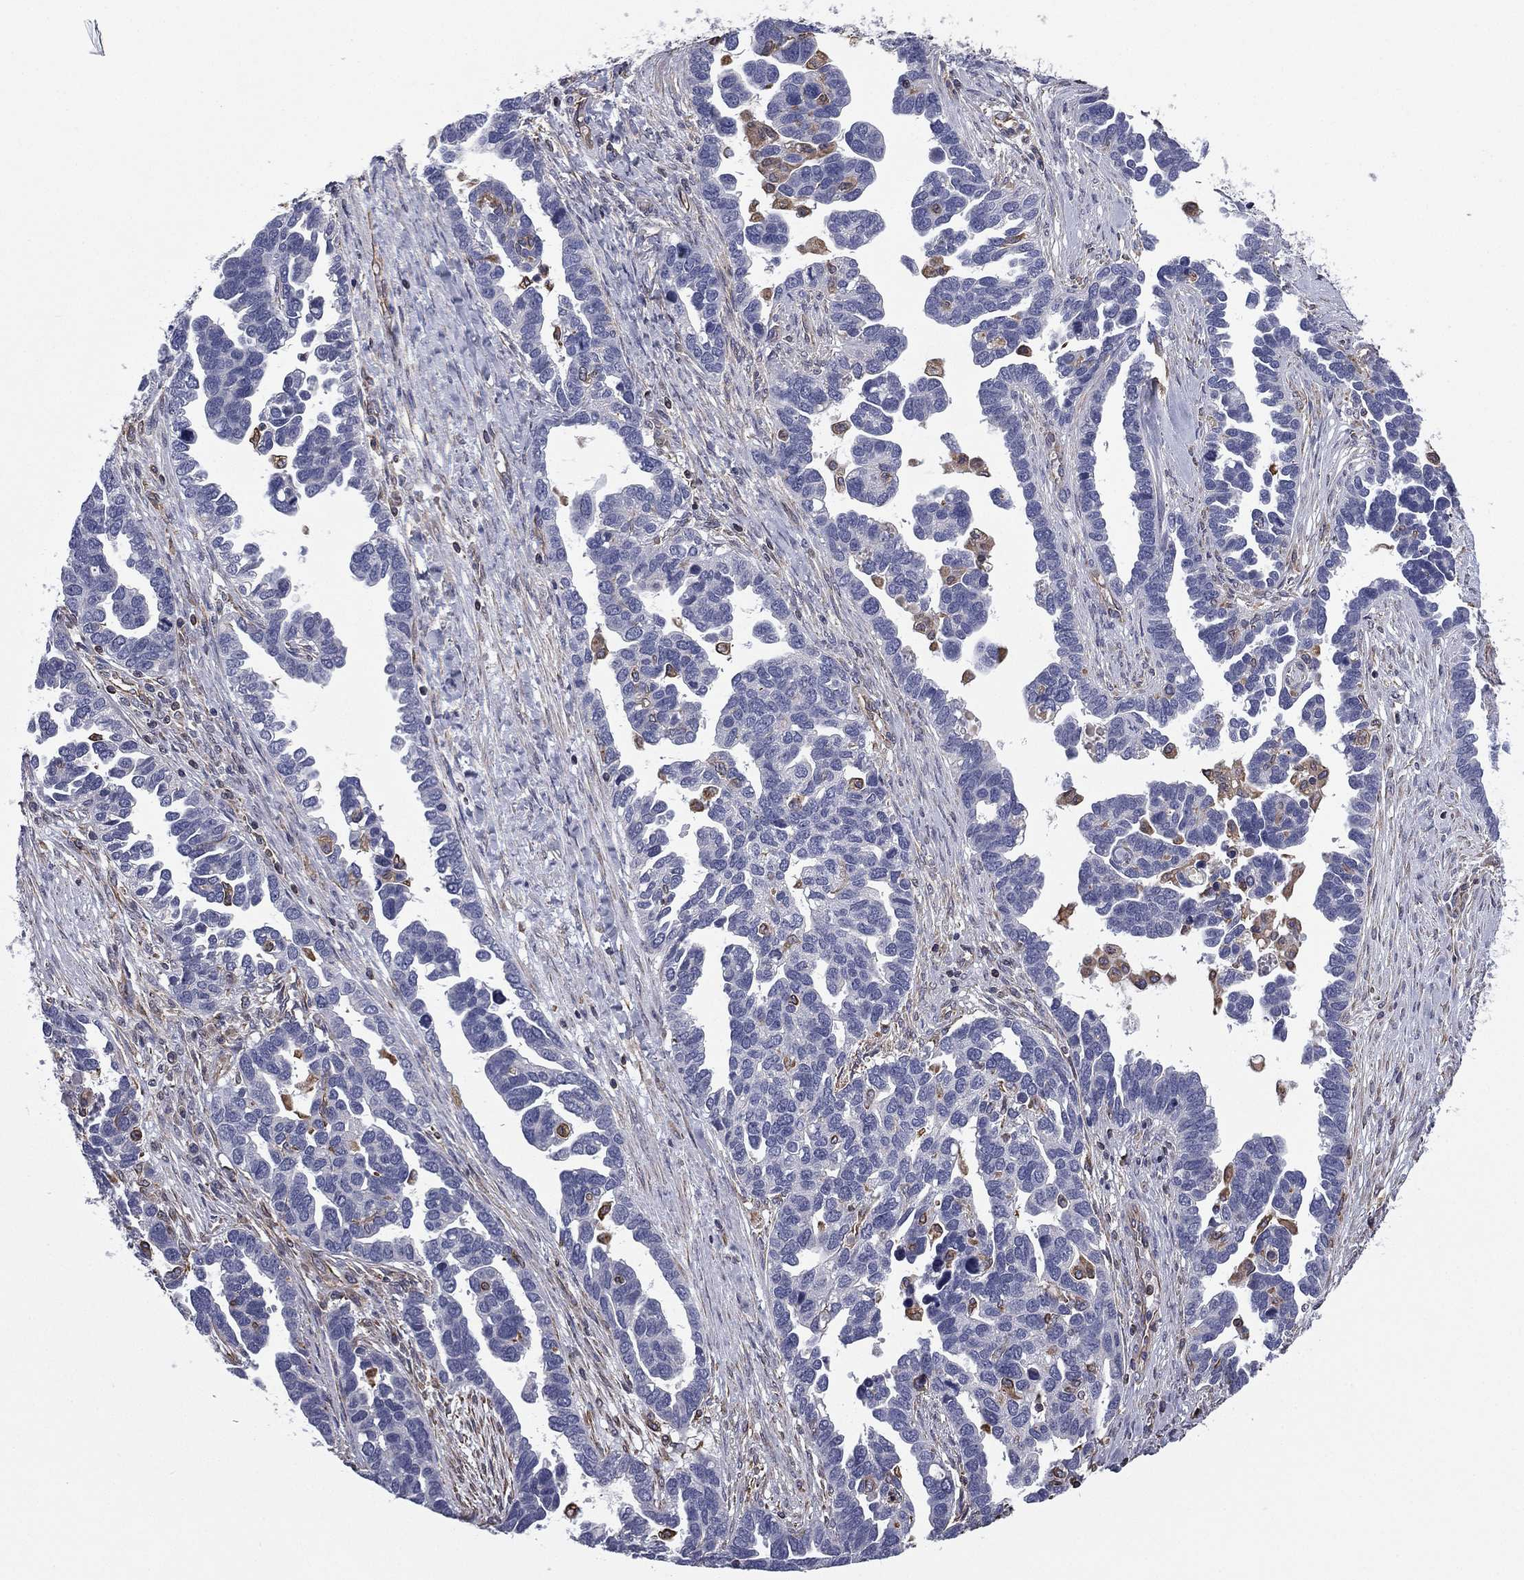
{"staining": {"intensity": "negative", "quantity": "none", "location": "none"}, "tissue": "ovarian cancer", "cell_type": "Tumor cells", "image_type": "cancer", "snomed": [{"axis": "morphology", "description": "Cystadenocarcinoma, serous, NOS"}, {"axis": "topography", "description": "Ovary"}], "caption": "There is no significant expression in tumor cells of ovarian serous cystadenocarcinoma.", "gene": "SCUBE1", "patient": {"sex": "female", "age": 54}}